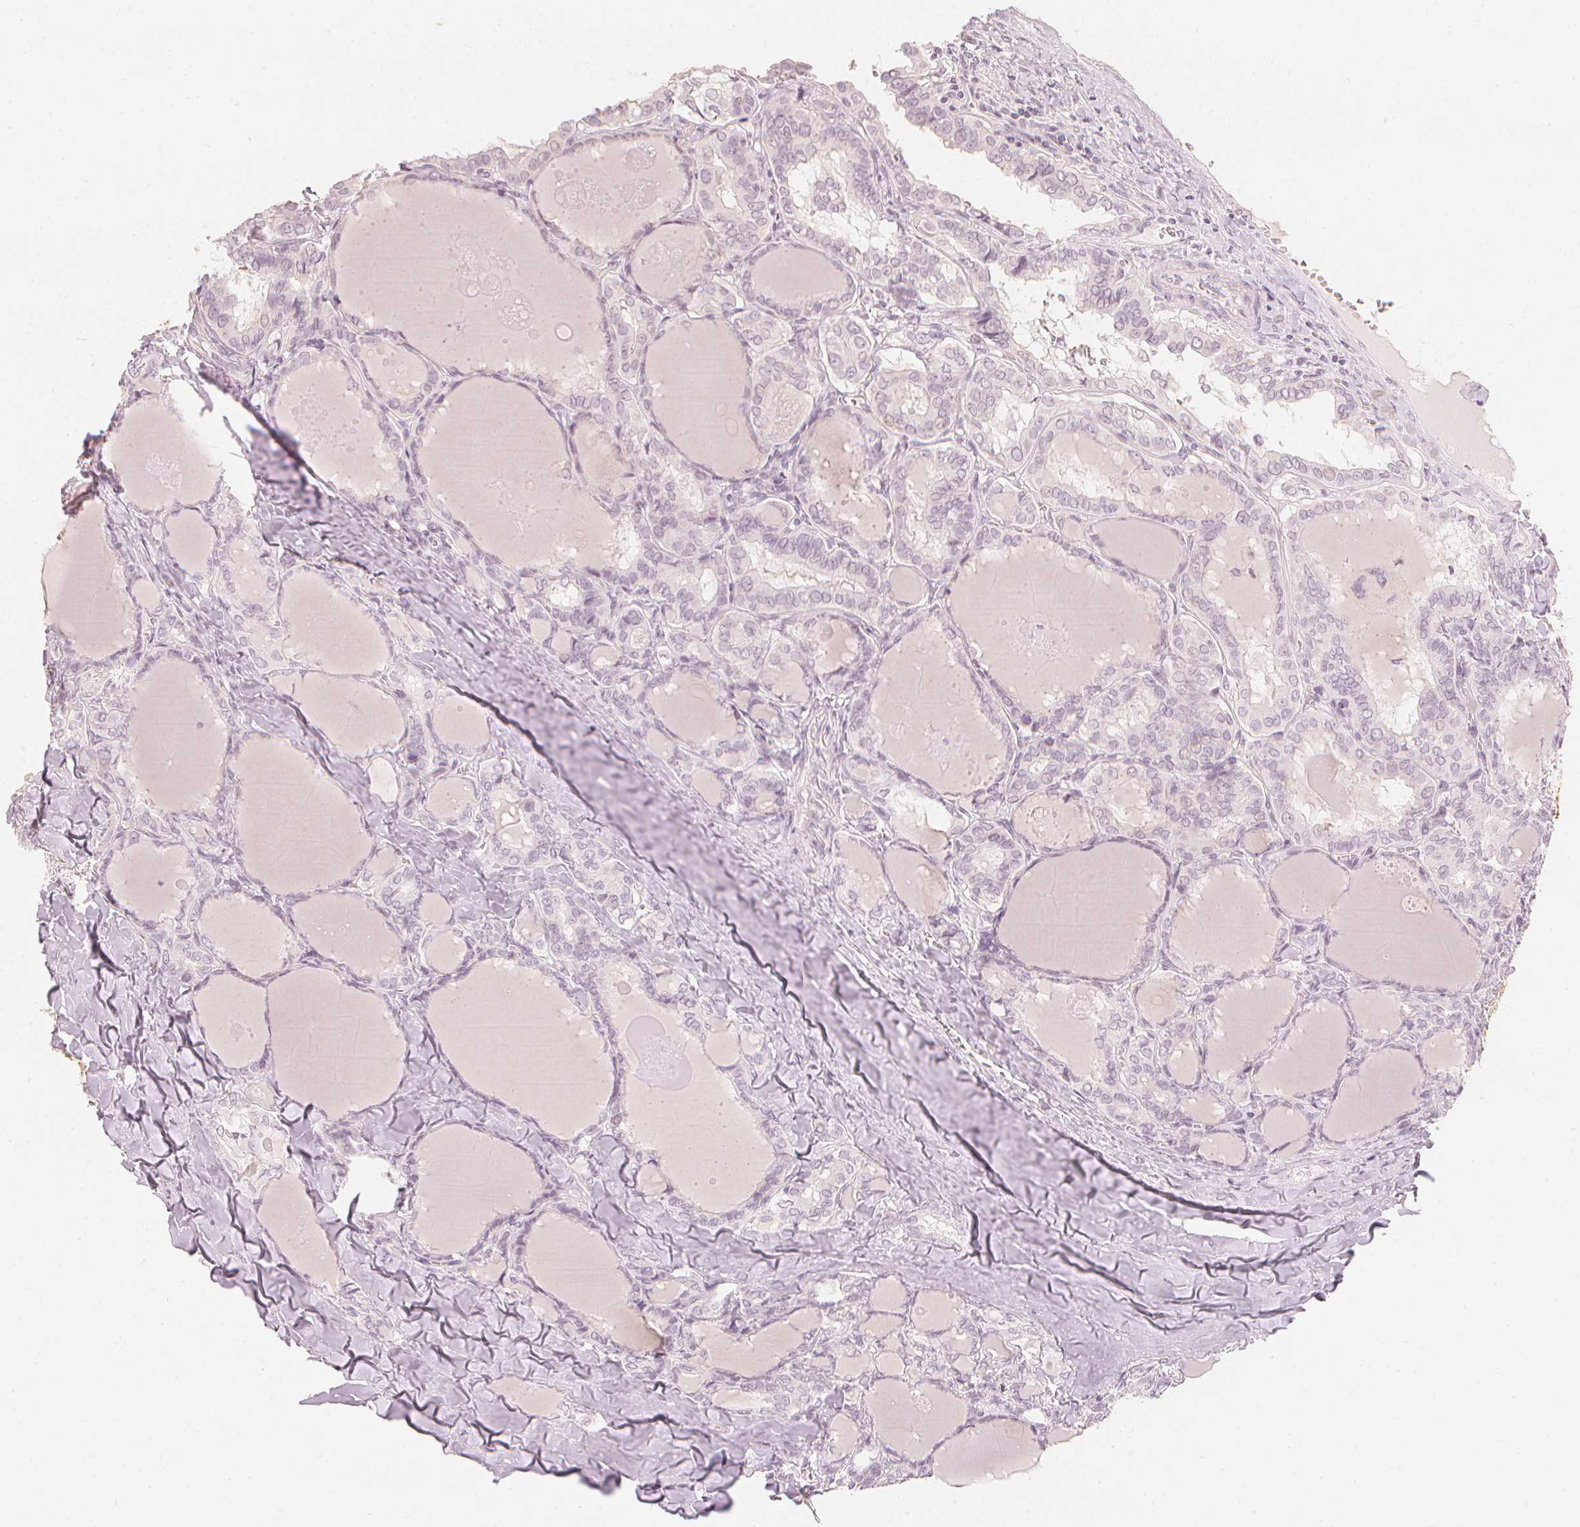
{"staining": {"intensity": "negative", "quantity": "none", "location": "none"}, "tissue": "thyroid cancer", "cell_type": "Tumor cells", "image_type": "cancer", "snomed": [{"axis": "morphology", "description": "Papillary adenocarcinoma, NOS"}, {"axis": "topography", "description": "Thyroid gland"}], "caption": "A high-resolution image shows immunohistochemistry staining of thyroid cancer (papillary adenocarcinoma), which exhibits no significant positivity in tumor cells.", "gene": "CALB1", "patient": {"sex": "female", "age": 46}}